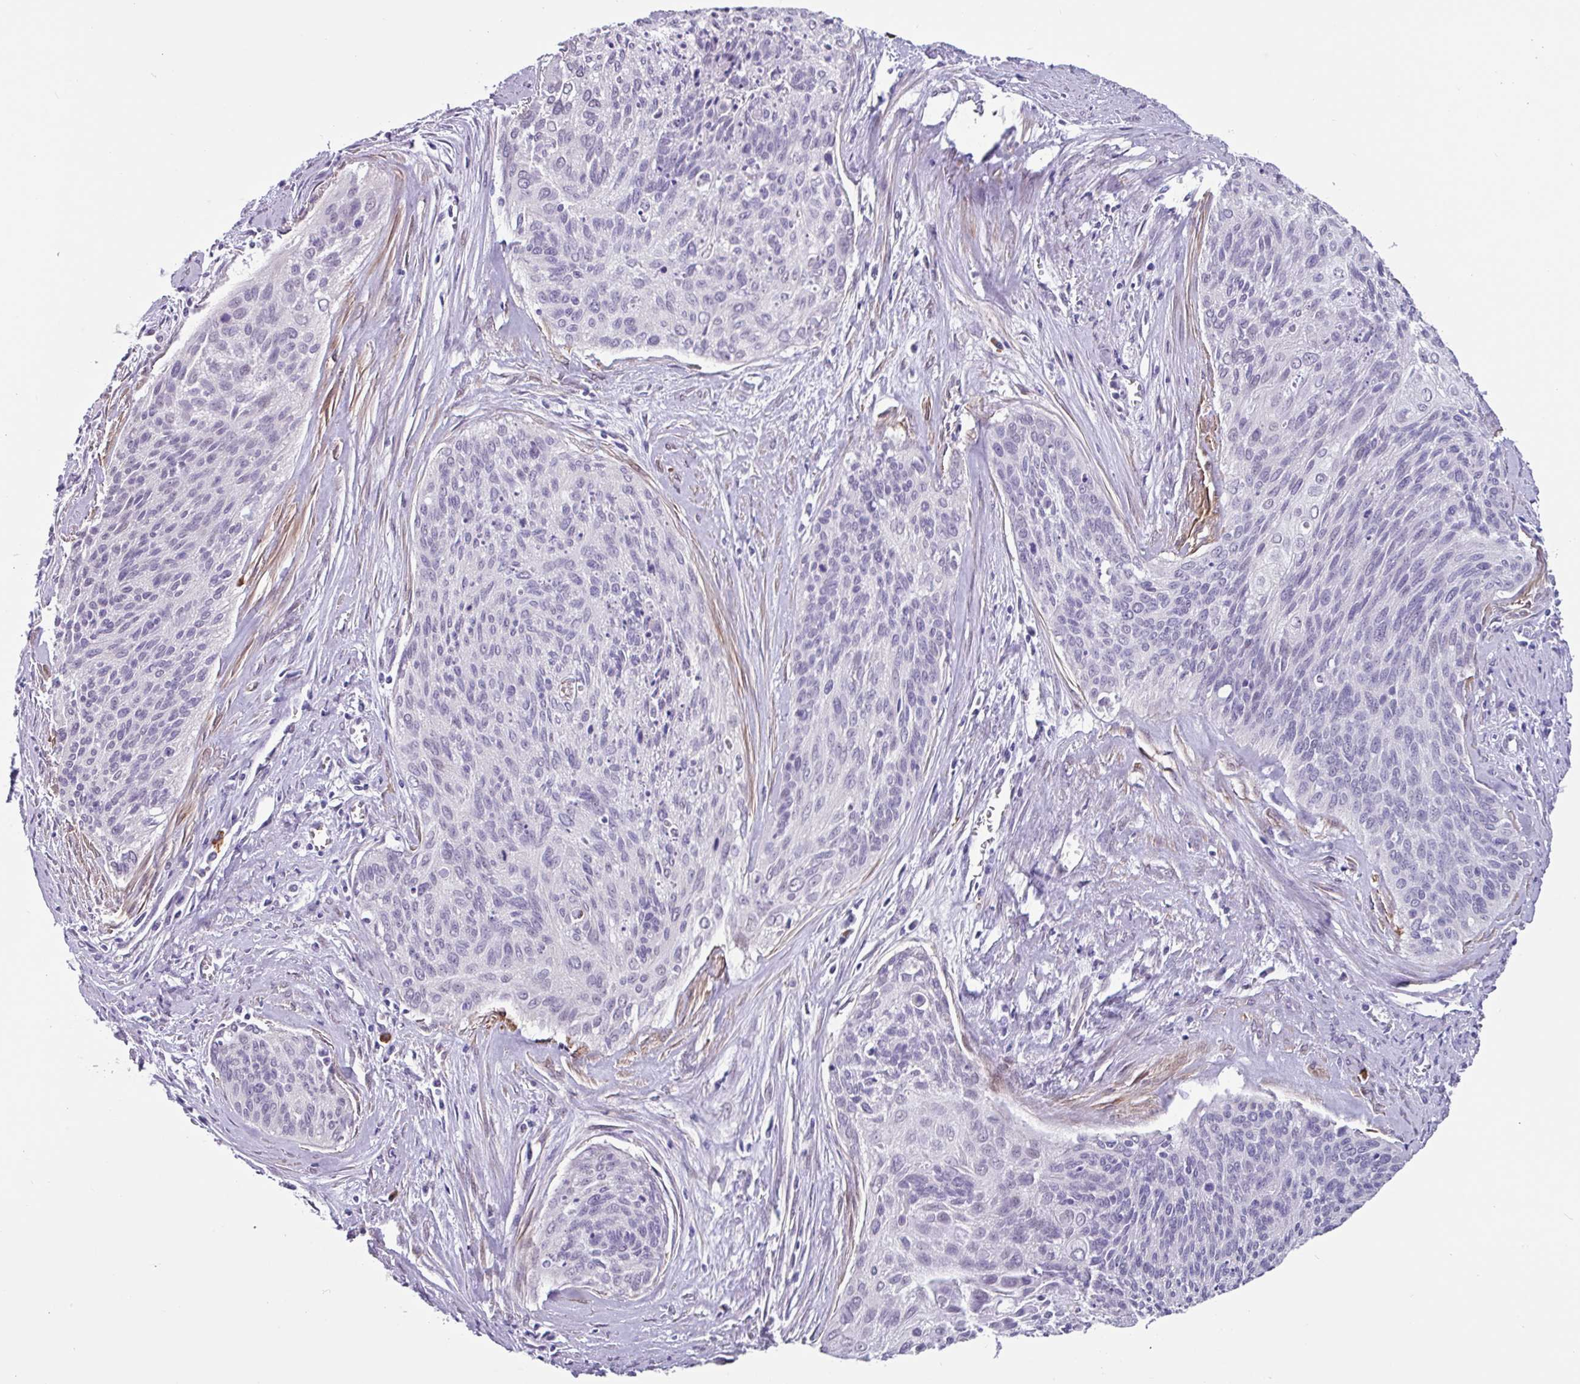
{"staining": {"intensity": "negative", "quantity": "none", "location": "none"}, "tissue": "cervical cancer", "cell_type": "Tumor cells", "image_type": "cancer", "snomed": [{"axis": "morphology", "description": "Squamous cell carcinoma, NOS"}, {"axis": "topography", "description": "Cervix"}], "caption": "The immunohistochemistry (IHC) photomicrograph has no significant staining in tumor cells of cervical cancer (squamous cell carcinoma) tissue.", "gene": "OTX1", "patient": {"sex": "female", "age": 55}}